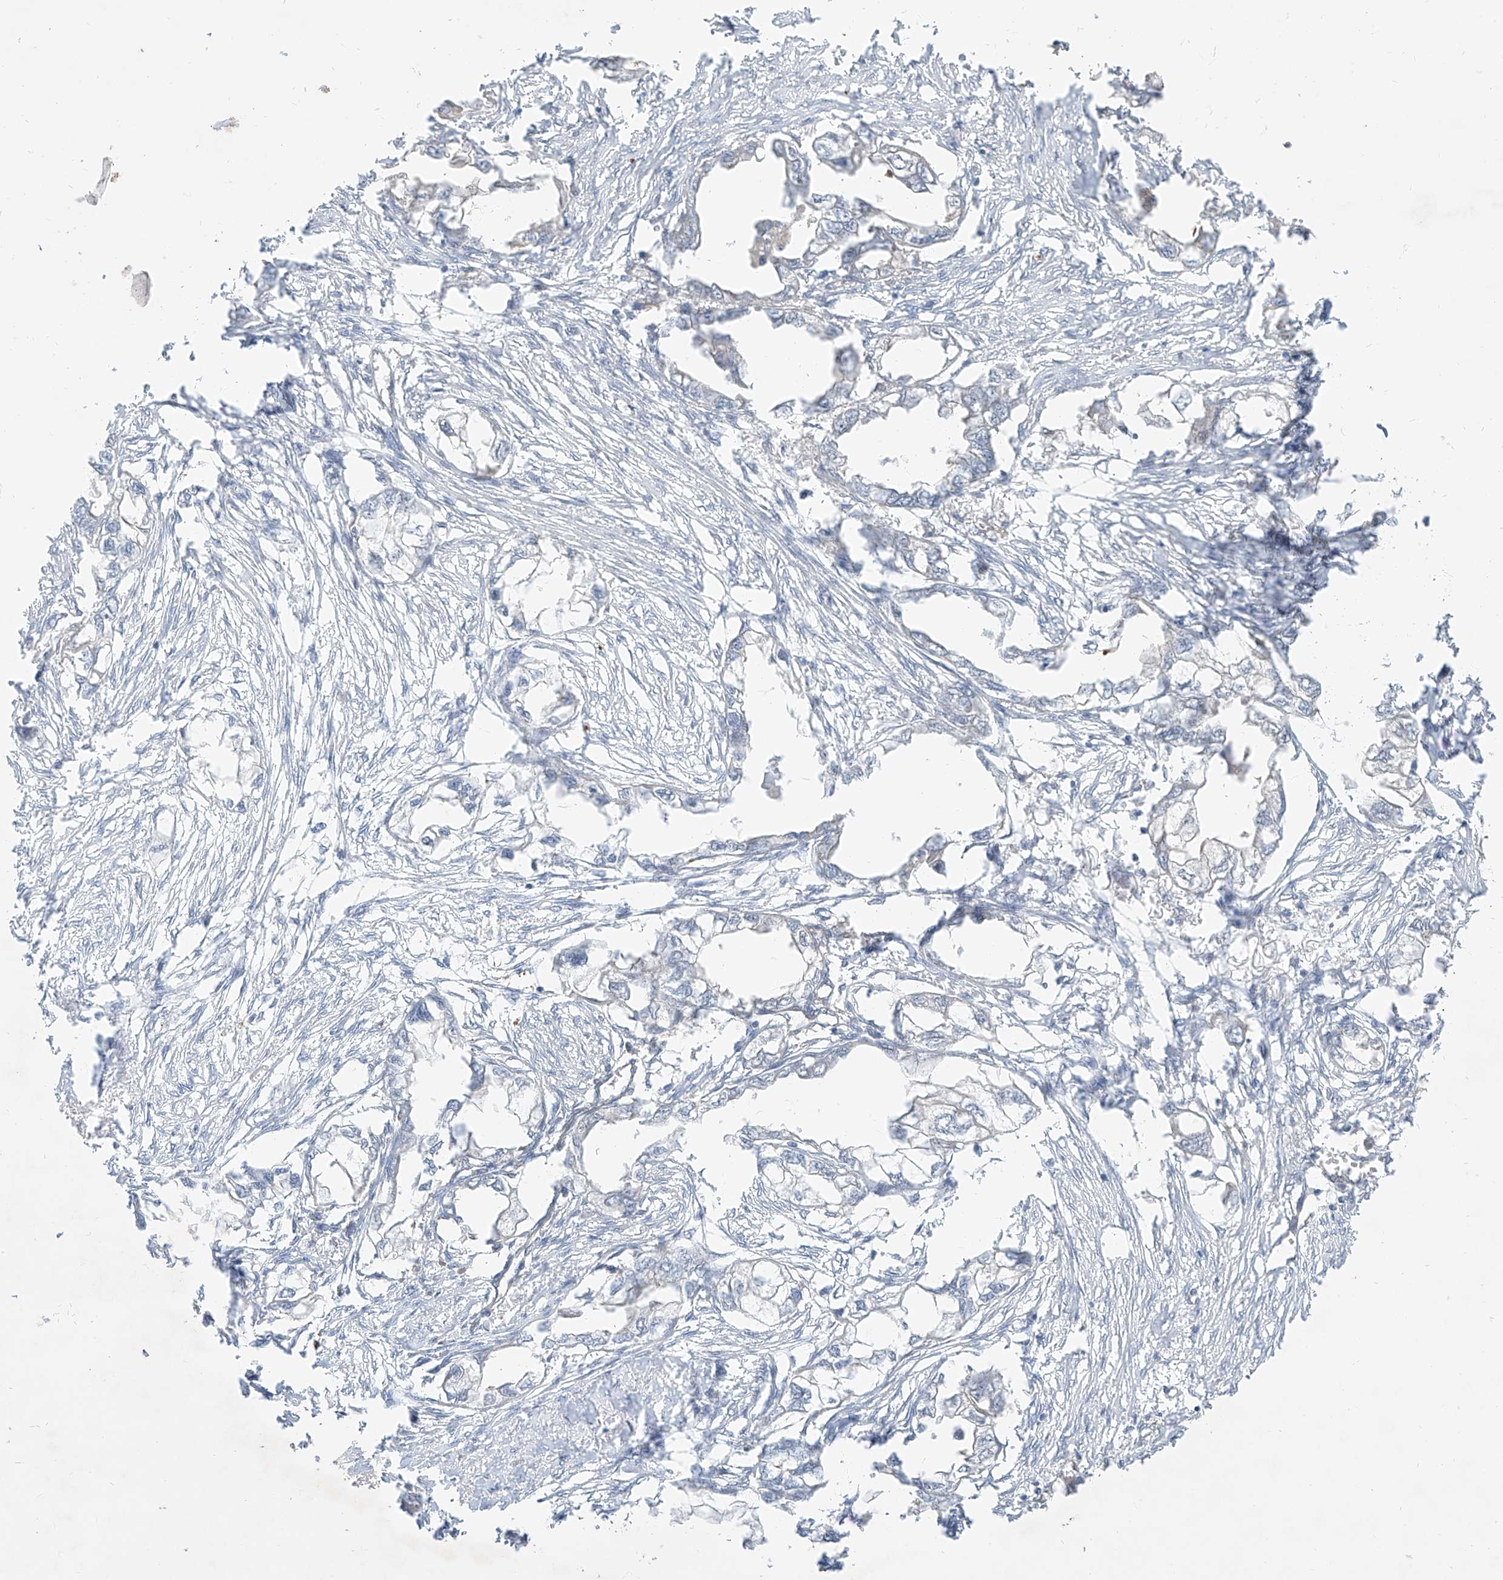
{"staining": {"intensity": "negative", "quantity": "none", "location": "none"}, "tissue": "endometrial cancer", "cell_type": "Tumor cells", "image_type": "cancer", "snomed": [{"axis": "morphology", "description": "Adenocarcinoma, NOS"}, {"axis": "morphology", "description": "Adenocarcinoma, metastatic, NOS"}, {"axis": "topography", "description": "Adipose tissue"}, {"axis": "topography", "description": "Endometrium"}], "caption": "Protein analysis of endometrial metastatic adenocarcinoma shows no significant expression in tumor cells. (DAB (3,3'-diaminobenzidine) IHC visualized using brightfield microscopy, high magnification).", "gene": "EPHX4", "patient": {"sex": "female", "age": 67}}